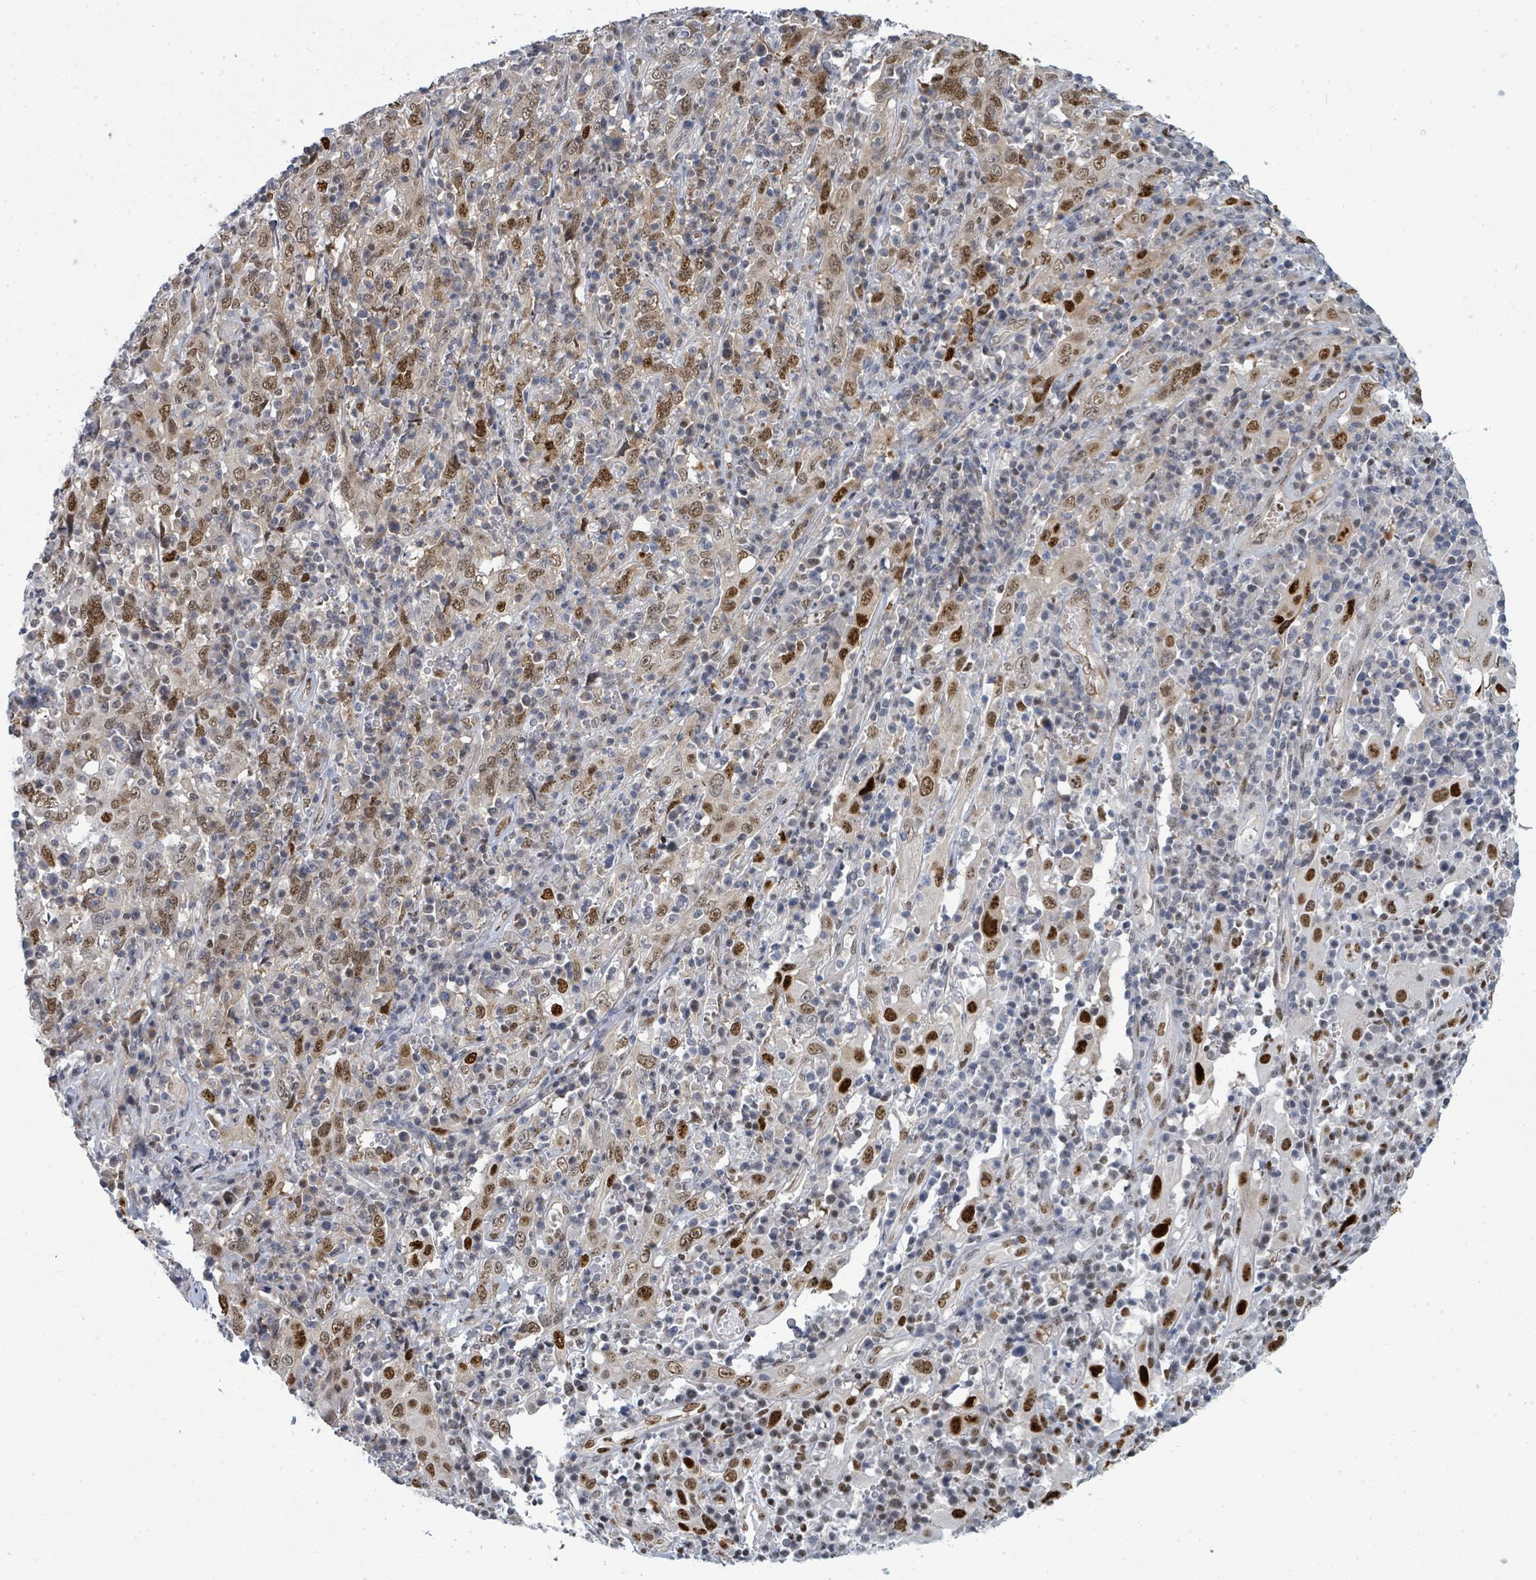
{"staining": {"intensity": "moderate", "quantity": ">75%", "location": "cytoplasmic/membranous,nuclear"}, "tissue": "cervical cancer", "cell_type": "Tumor cells", "image_type": "cancer", "snomed": [{"axis": "morphology", "description": "Squamous cell carcinoma, NOS"}, {"axis": "topography", "description": "Cervix"}], "caption": "Immunohistochemical staining of cervical squamous cell carcinoma exhibits medium levels of moderate cytoplasmic/membranous and nuclear expression in about >75% of tumor cells.", "gene": "SUMO4", "patient": {"sex": "female", "age": 46}}